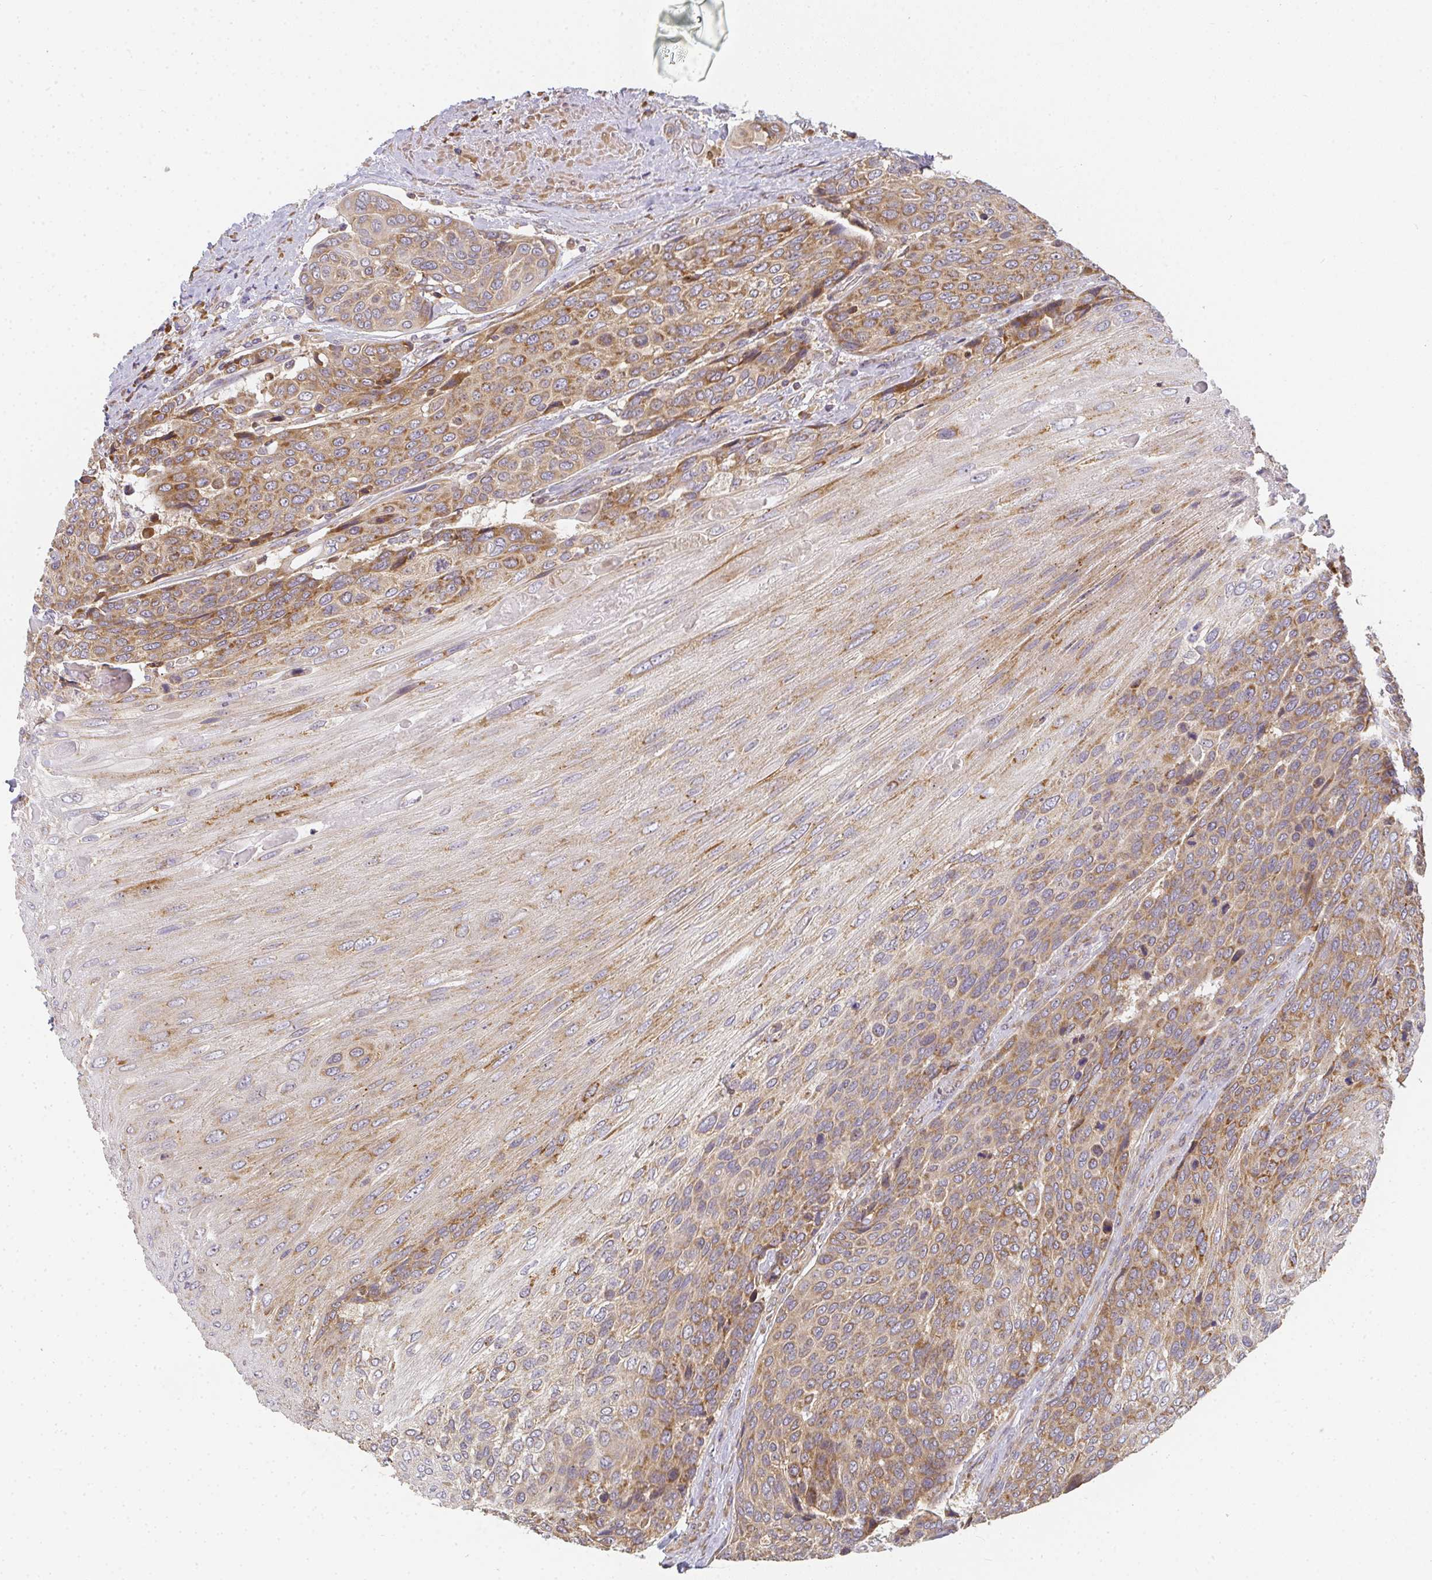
{"staining": {"intensity": "moderate", "quantity": ">75%", "location": "cytoplasmic/membranous"}, "tissue": "urothelial cancer", "cell_type": "Tumor cells", "image_type": "cancer", "snomed": [{"axis": "morphology", "description": "Urothelial carcinoma, High grade"}, {"axis": "topography", "description": "Urinary bladder"}], "caption": "This is an image of immunohistochemistry staining of high-grade urothelial carcinoma, which shows moderate expression in the cytoplasmic/membranous of tumor cells.", "gene": "SLC35B3", "patient": {"sex": "female", "age": 70}}